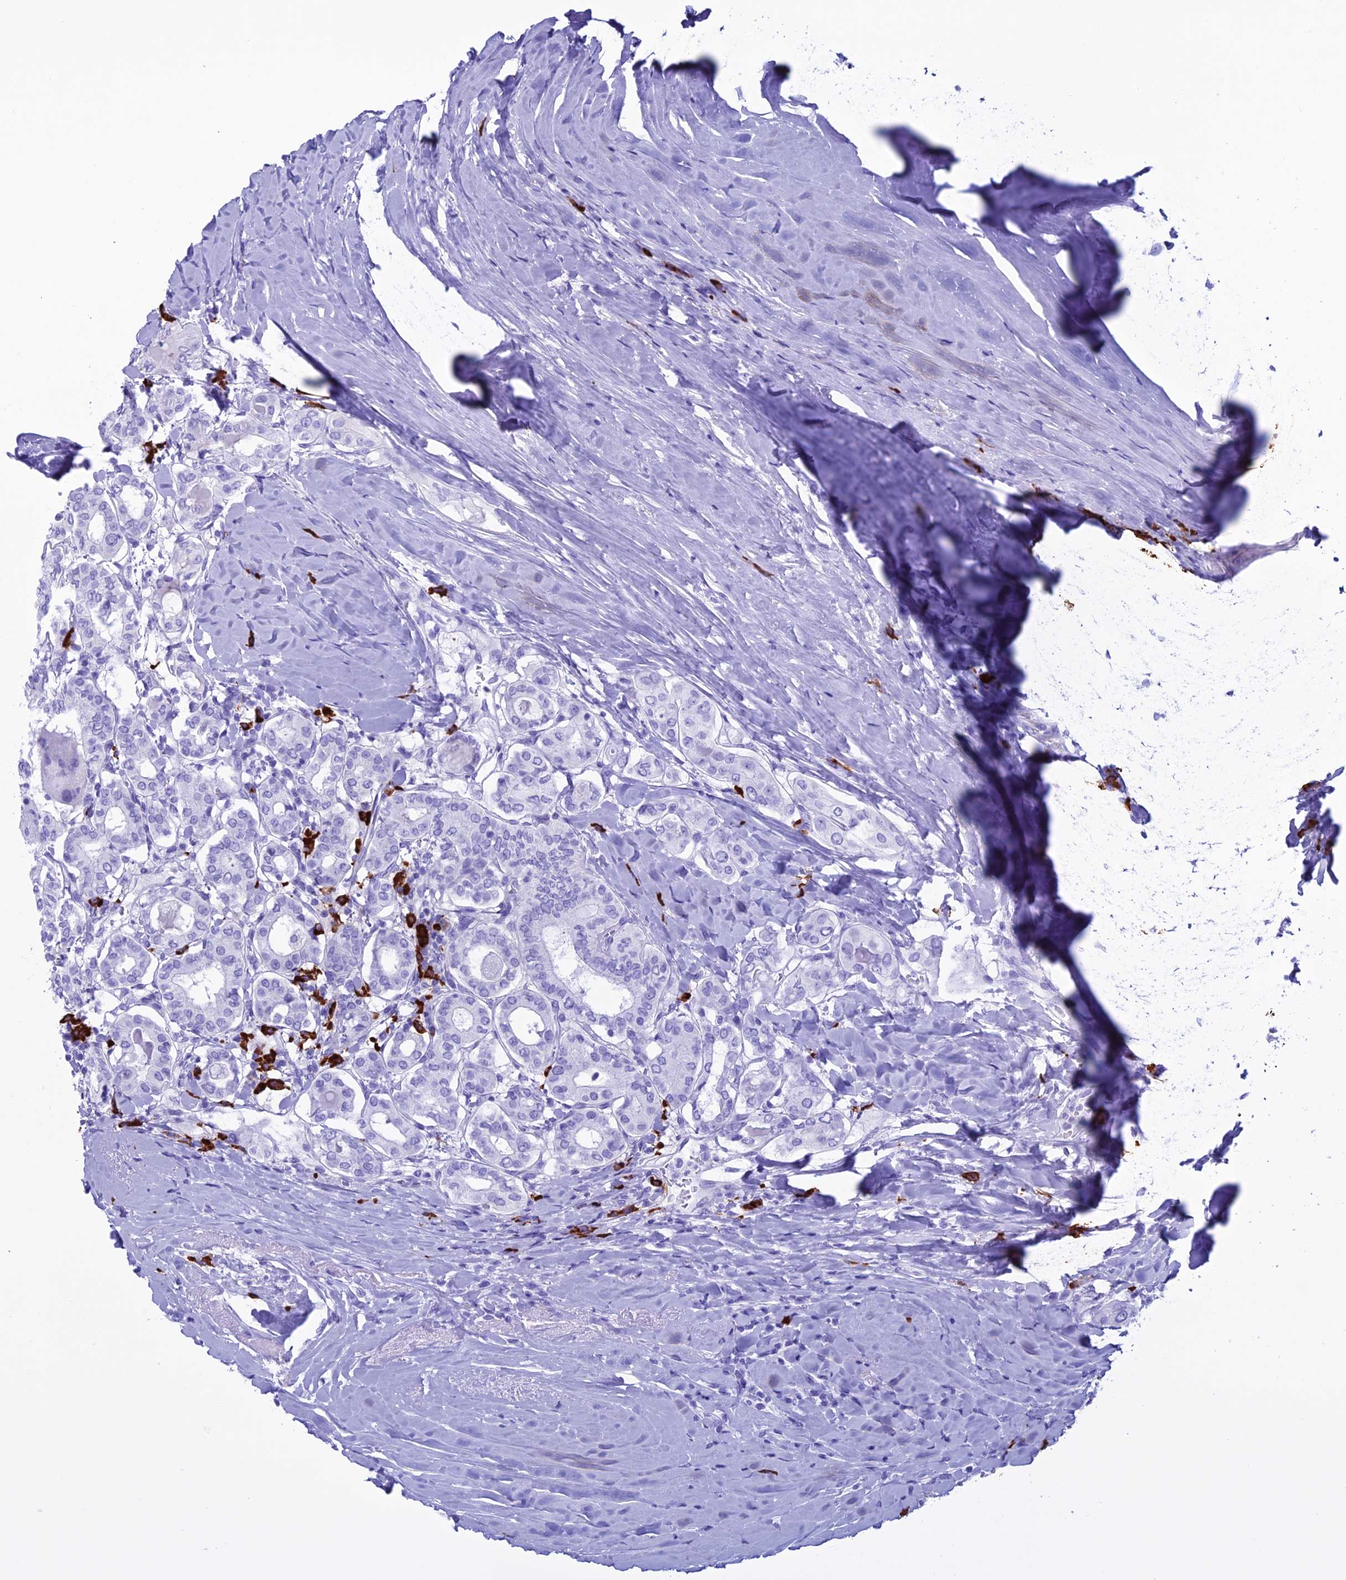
{"staining": {"intensity": "negative", "quantity": "none", "location": "none"}, "tissue": "thyroid cancer", "cell_type": "Tumor cells", "image_type": "cancer", "snomed": [{"axis": "morphology", "description": "Papillary adenocarcinoma, NOS"}, {"axis": "topography", "description": "Thyroid gland"}], "caption": "This is an immunohistochemistry histopathology image of human papillary adenocarcinoma (thyroid). There is no staining in tumor cells.", "gene": "MZB1", "patient": {"sex": "female", "age": 72}}